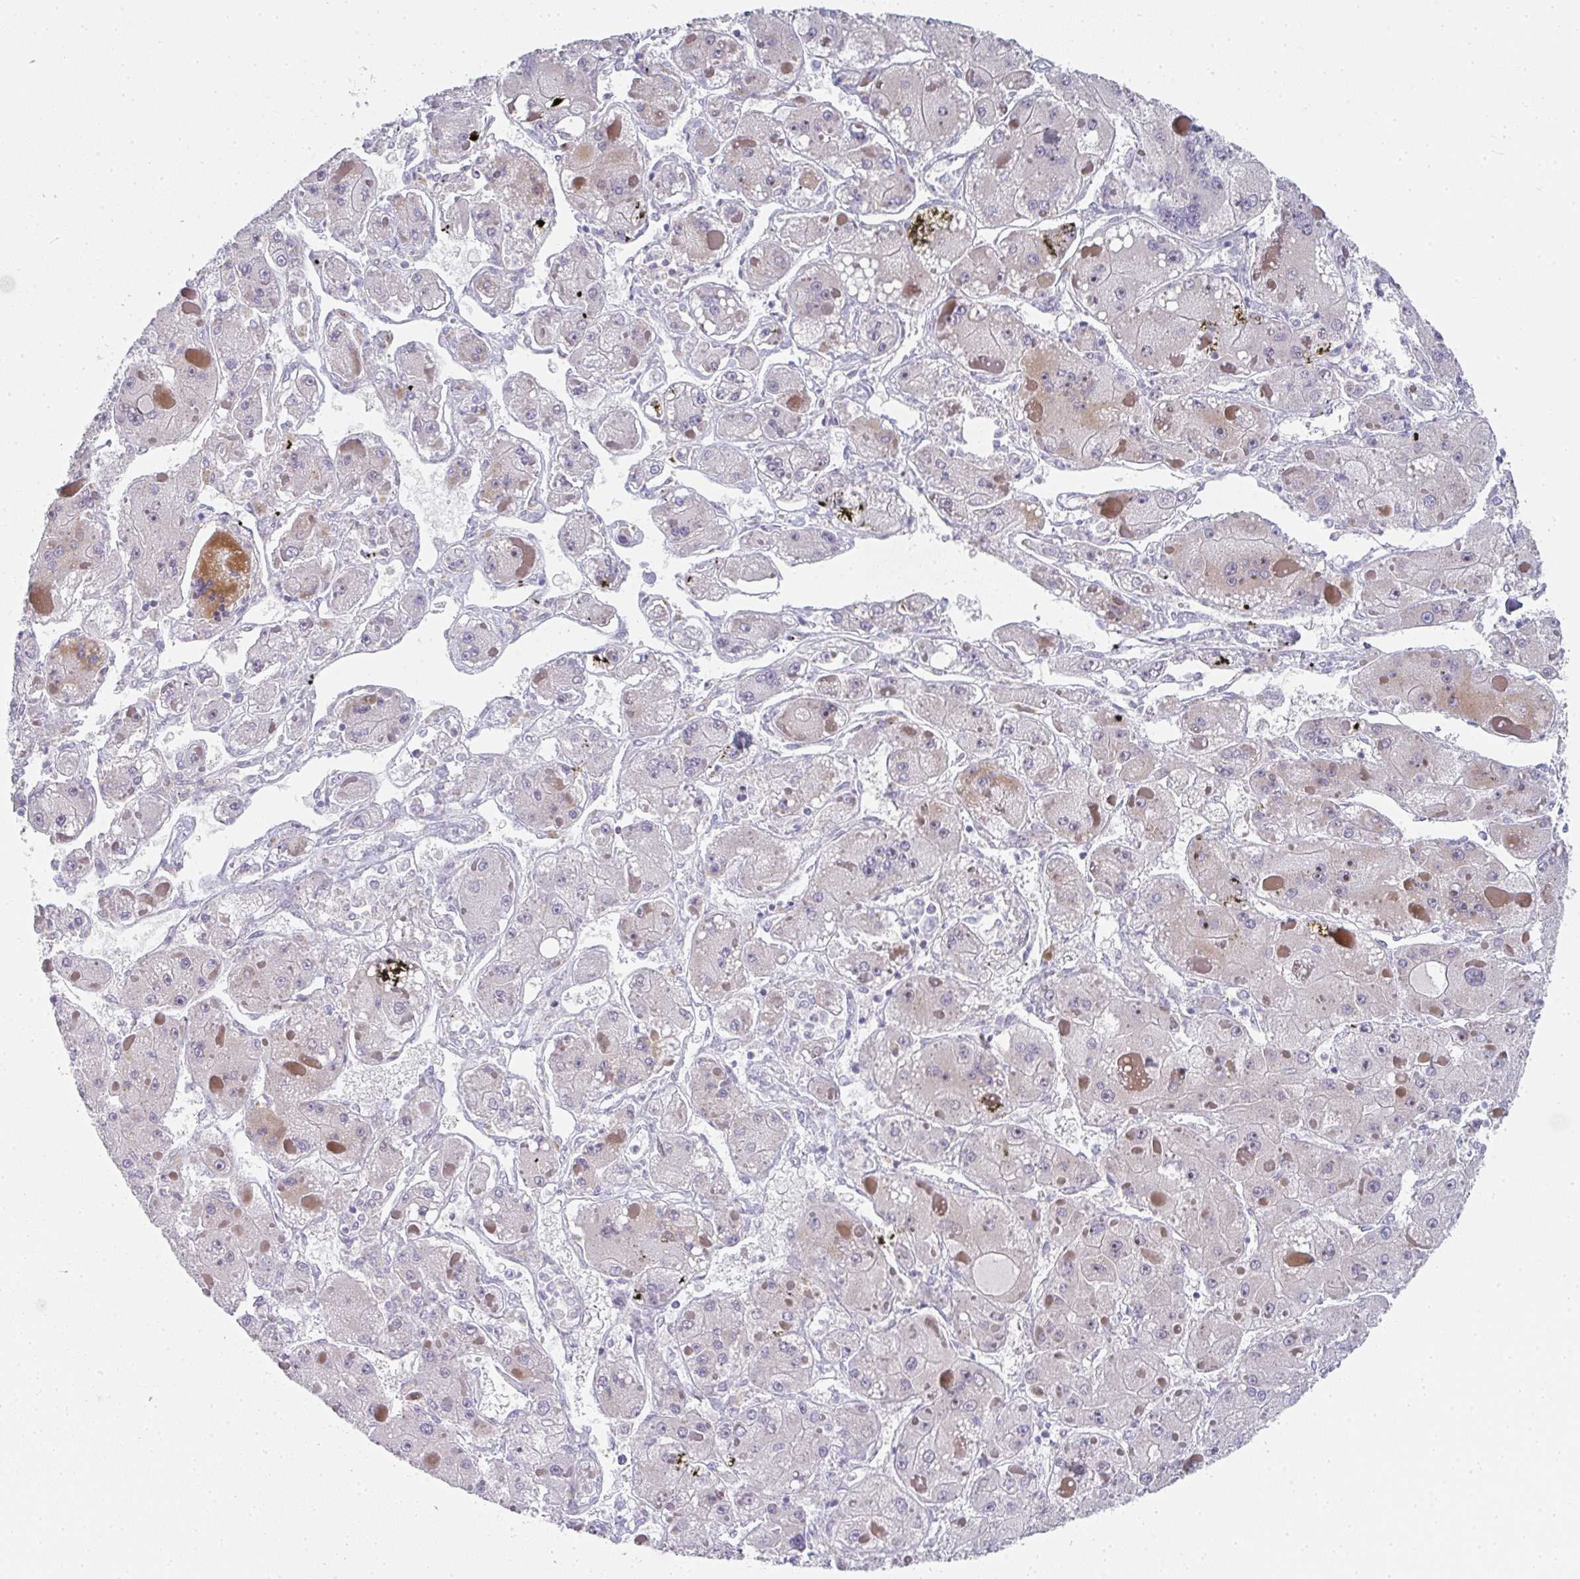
{"staining": {"intensity": "weak", "quantity": "<25%", "location": "cytoplasmic/membranous"}, "tissue": "liver cancer", "cell_type": "Tumor cells", "image_type": "cancer", "snomed": [{"axis": "morphology", "description": "Carcinoma, Hepatocellular, NOS"}, {"axis": "topography", "description": "Liver"}], "caption": "A histopathology image of human liver cancer (hepatocellular carcinoma) is negative for staining in tumor cells.", "gene": "NEU2", "patient": {"sex": "female", "age": 73}}